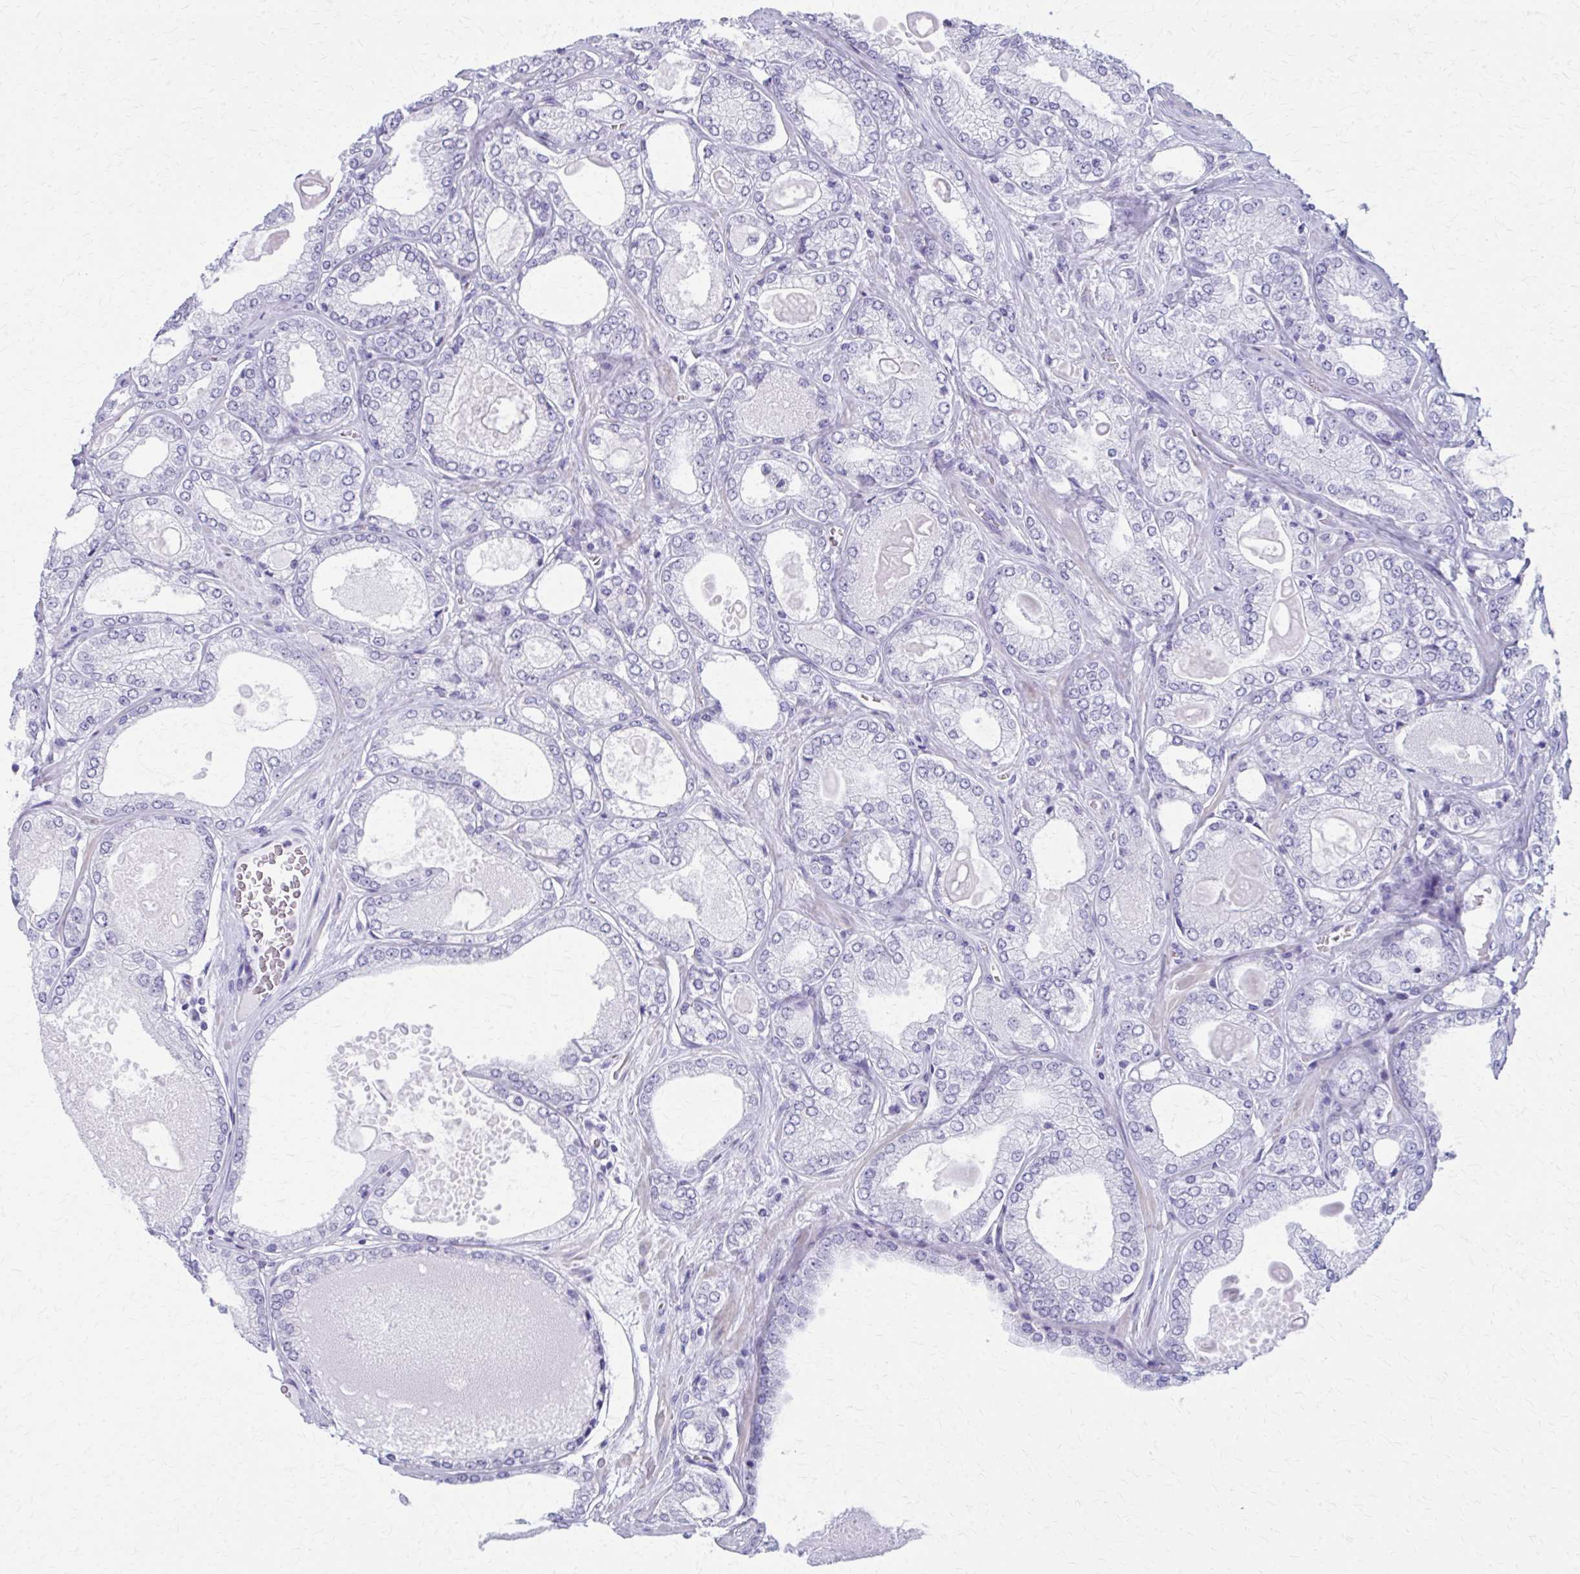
{"staining": {"intensity": "negative", "quantity": "none", "location": "none"}, "tissue": "prostate cancer", "cell_type": "Tumor cells", "image_type": "cancer", "snomed": [{"axis": "morphology", "description": "Adenocarcinoma, High grade"}, {"axis": "topography", "description": "Prostate"}], "caption": "Tumor cells are negative for protein expression in human prostate cancer.", "gene": "MPLKIP", "patient": {"sex": "male", "age": 68}}